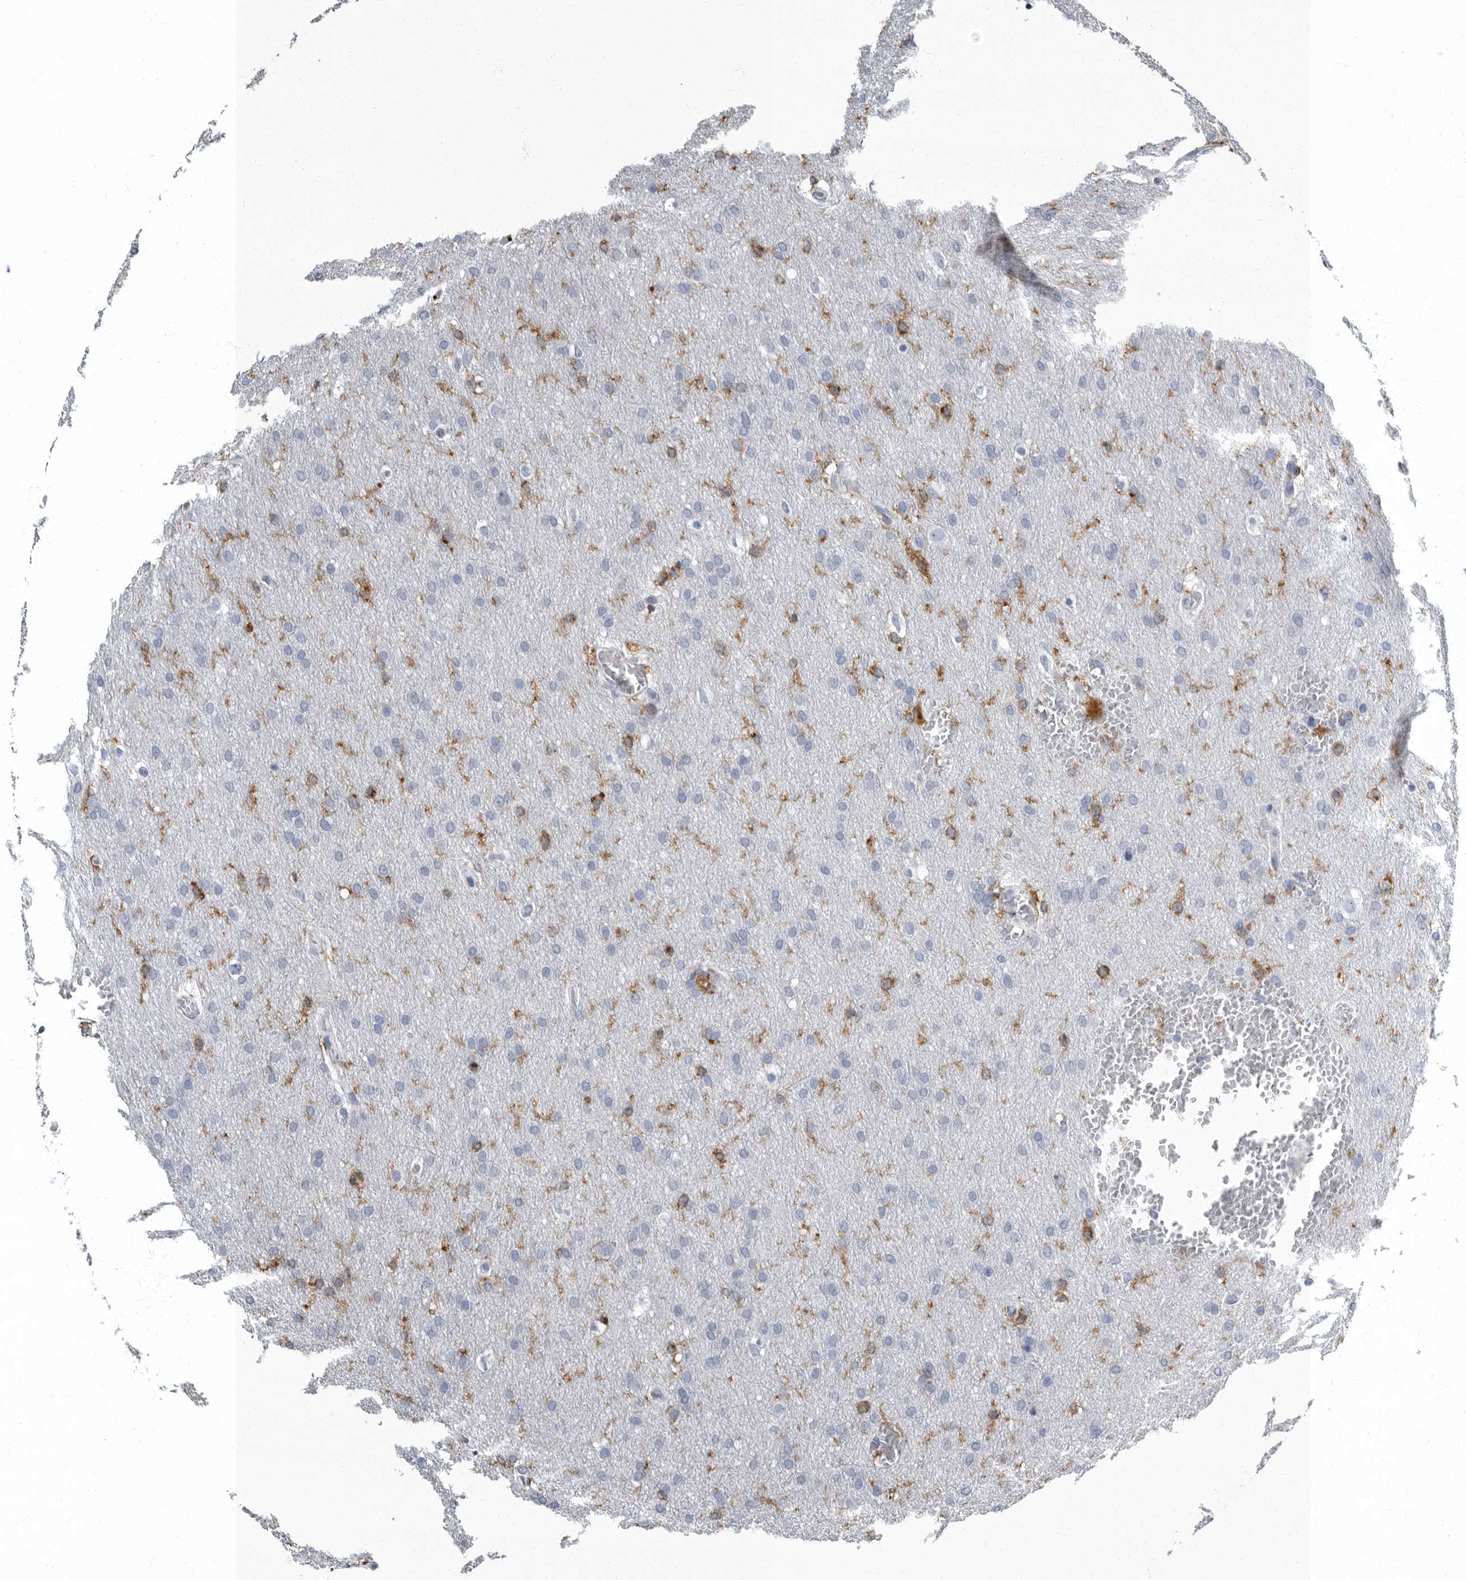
{"staining": {"intensity": "negative", "quantity": "none", "location": "none"}, "tissue": "glioma", "cell_type": "Tumor cells", "image_type": "cancer", "snomed": [{"axis": "morphology", "description": "Glioma, malignant, Low grade"}, {"axis": "topography", "description": "Brain"}], "caption": "Tumor cells are negative for protein expression in human malignant glioma (low-grade).", "gene": "FCER1G", "patient": {"sex": "female", "age": 37}}